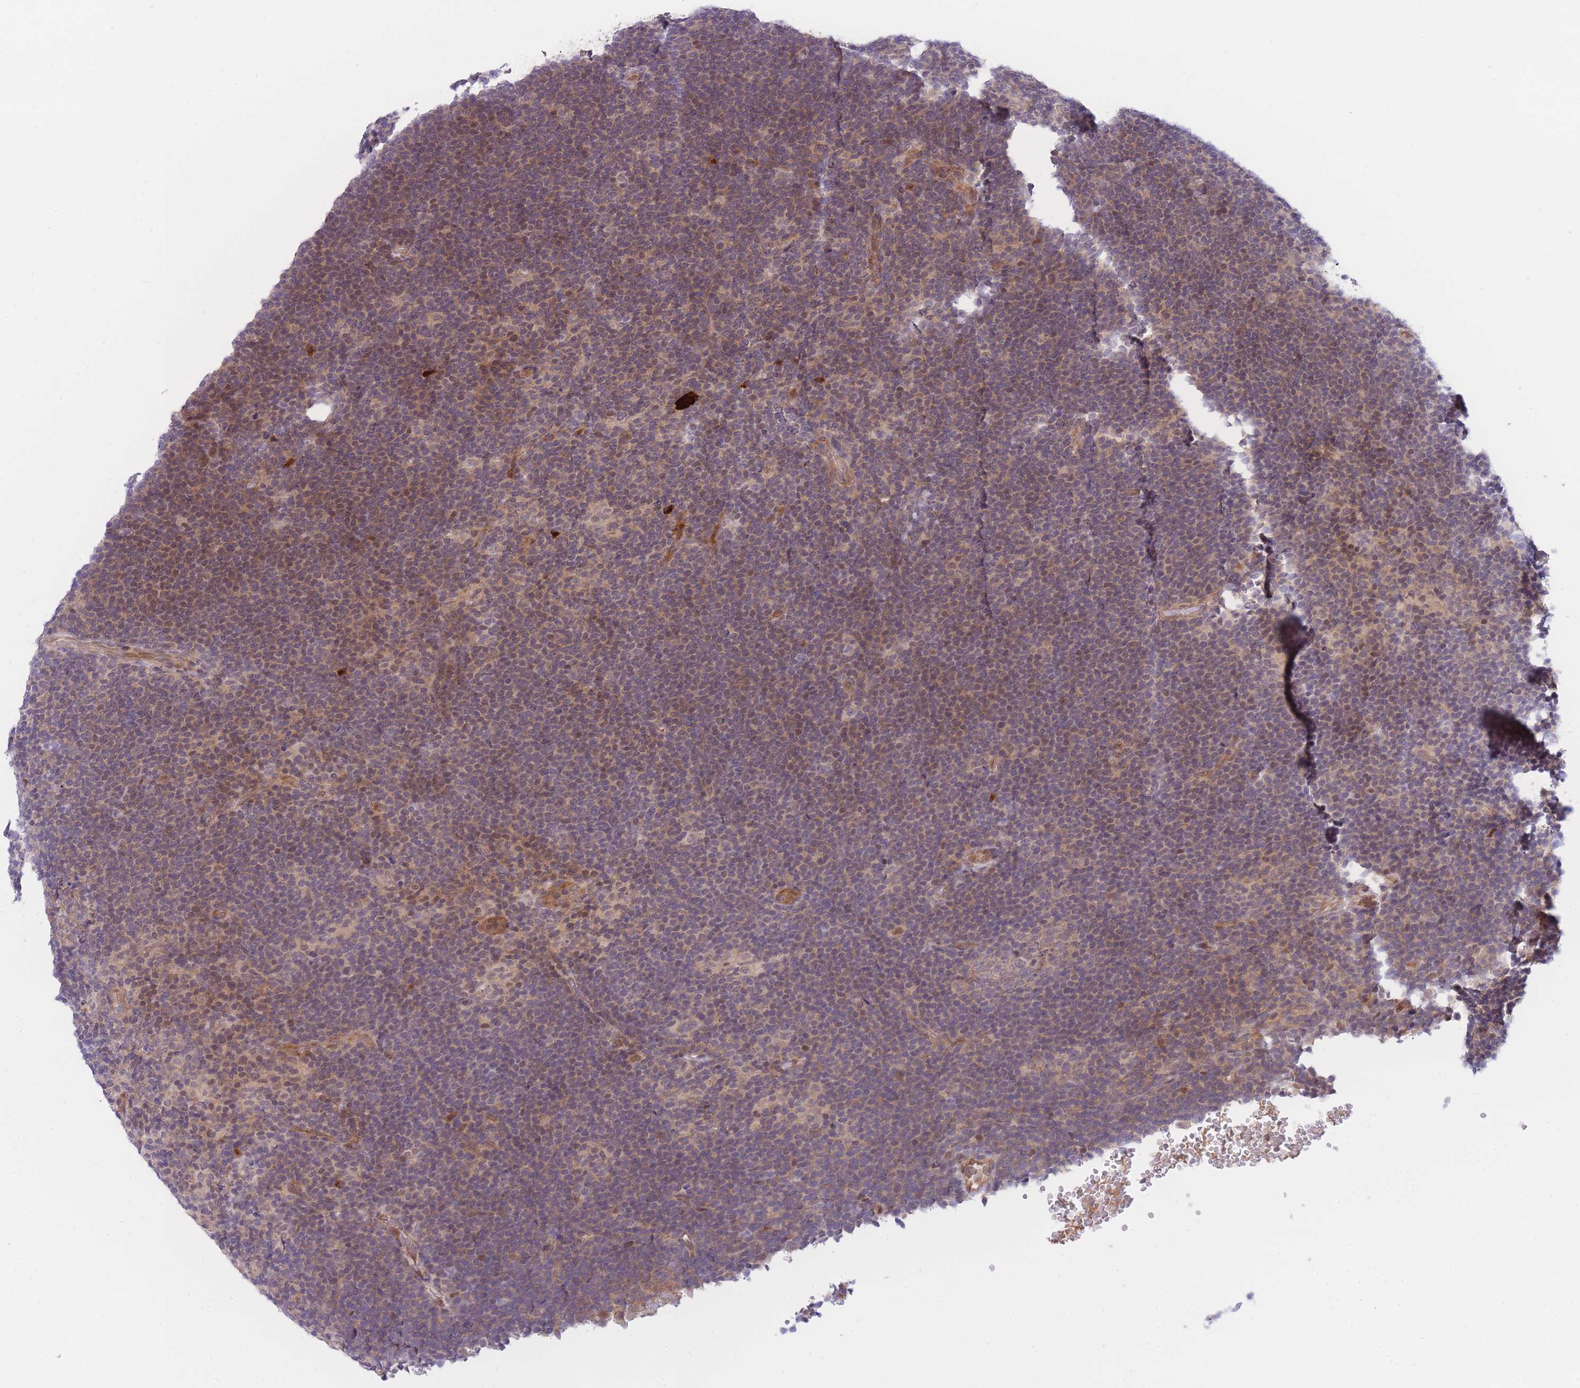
{"staining": {"intensity": "moderate", "quantity": "<25%", "location": "cytoplasmic/membranous,nuclear"}, "tissue": "lymphoma", "cell_type": "Tumor cells", "image_type": "cancer", "snomed": [{"axis": "morphology", "description": "Hodgkin's disease, NOS"}, {"axis": "topography", "description": "Lymph node"}], "caption": "Hodgkin's disease was stained to show a protein in brown. There is low levels of moderate cytoplasmic/membranous and nuclear positivity in approximately <25% of tumor cells.", "gene": "CDC25B", "patient": {"sex": "female", "age": 57}}